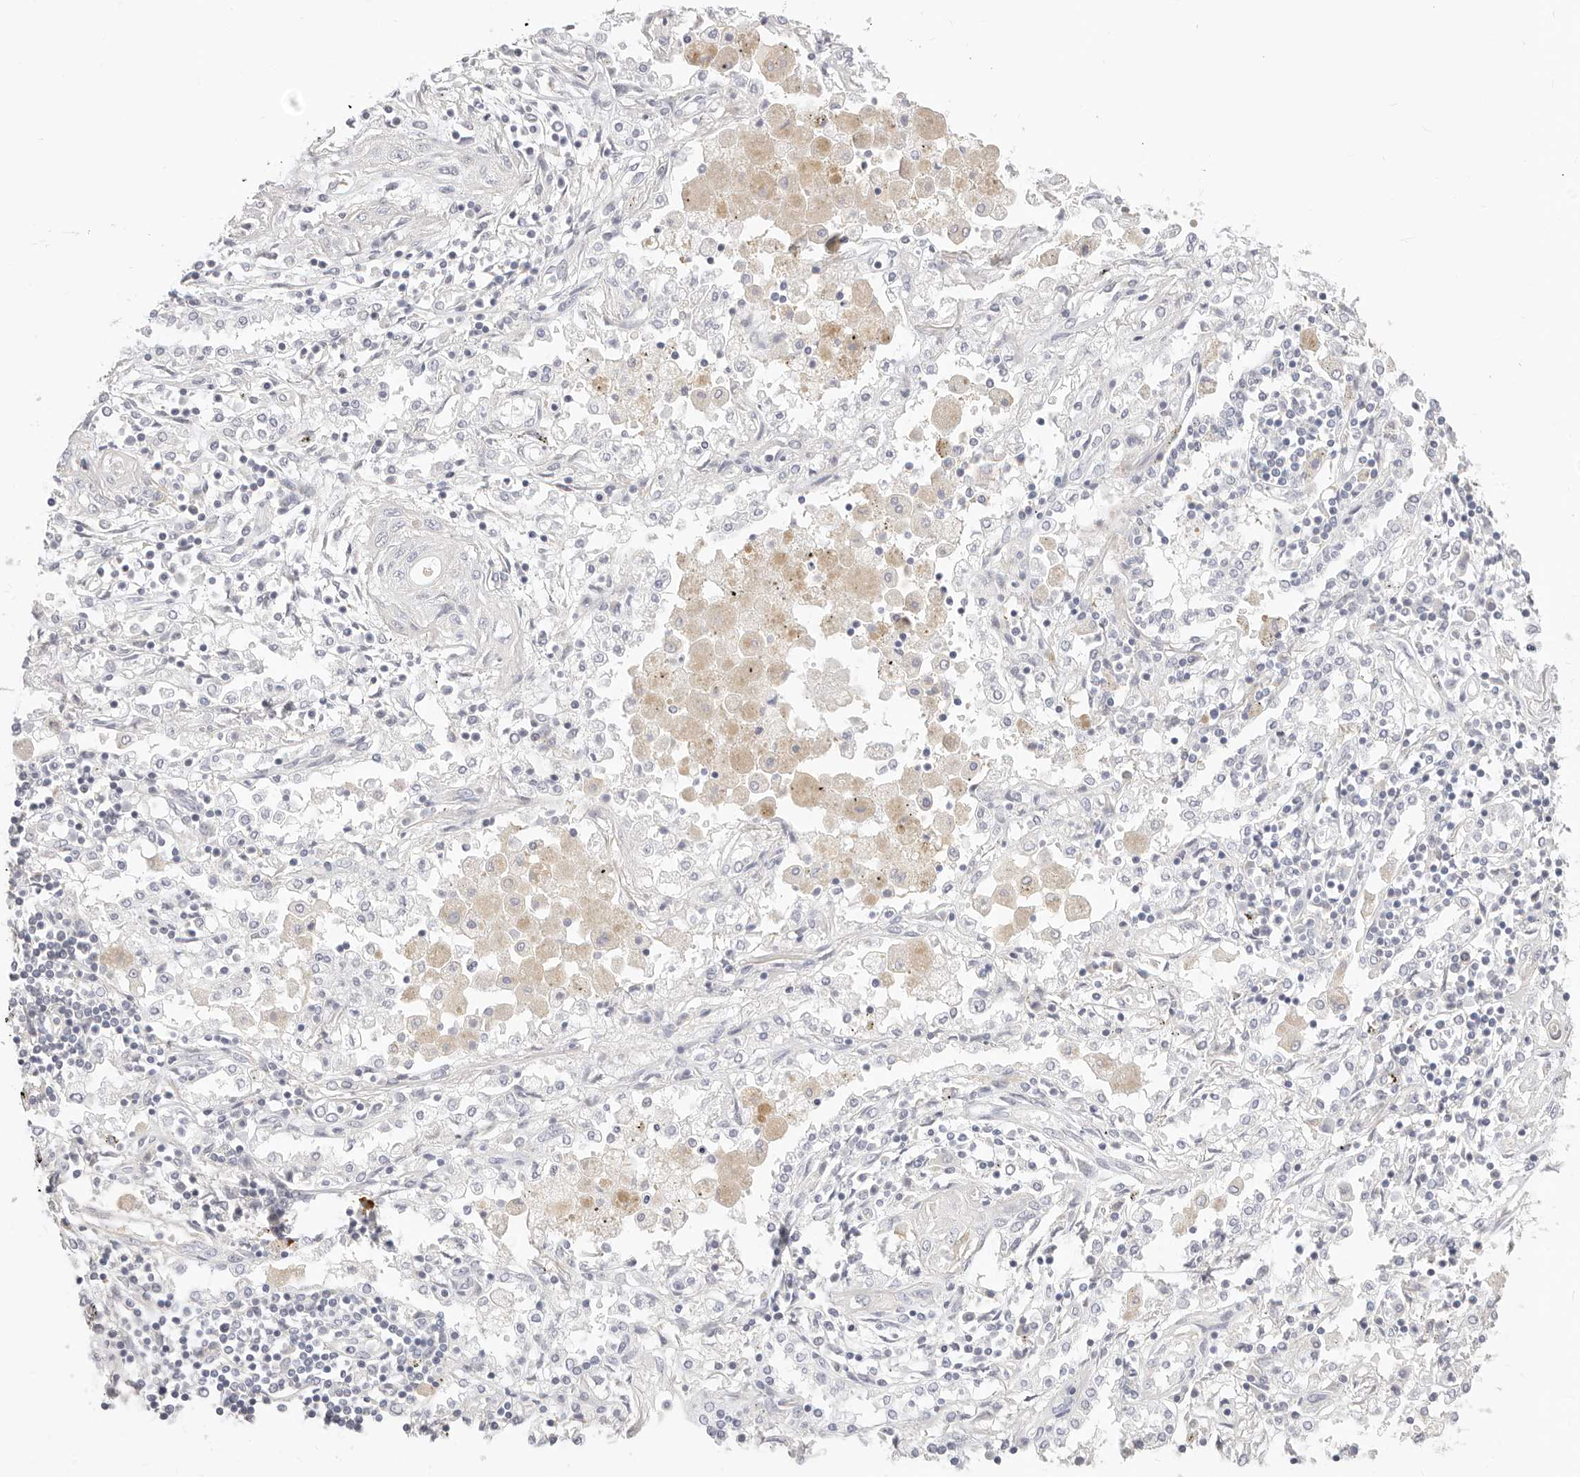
{"staining": {"intensity": "negative", "quantity": "none", "location": "none"}, "tissue": "lung cancer", "cell_type": "Tumor cells", "image_type": "cancer", "snomed": [{"axis": "morphology", "description": "Squamous cell carcinoma, NOS"}, {"axis": "topography", "description": "Lung"}], "caption": "DAB immunohistochemical staining of lung cancer (squamous cell carcinoma) displays no significant expression in tumor cells. The staining is performed using DAB (3,3'-diaminobenzidine) brown chromogen with nuclei counter-stained in using hematoxylin.", "gene": "DTNBP1", "patient": {"sex": "female", "age": 47}}